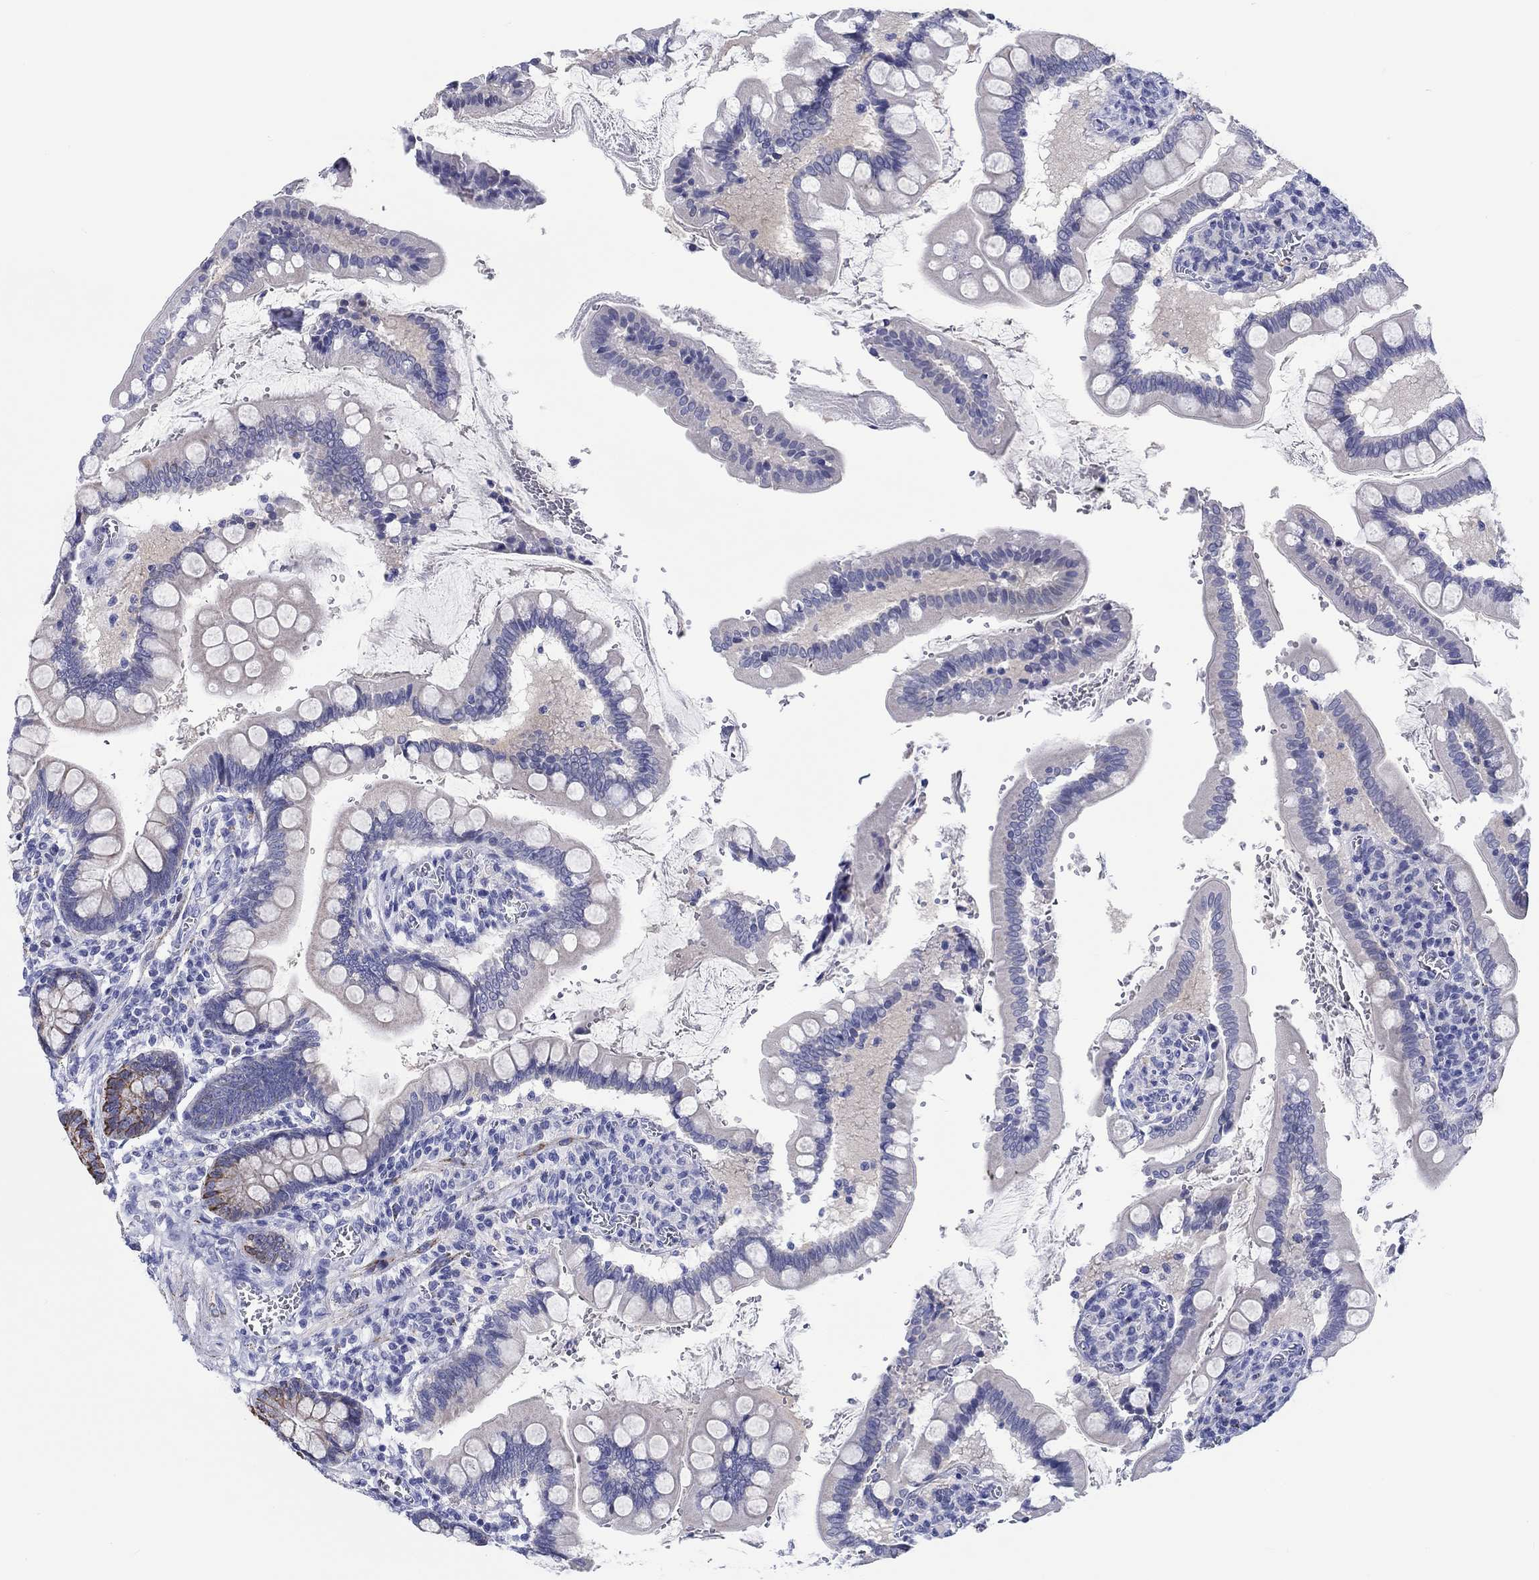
{"staining": {"intensity": "strong", "quantity": "<25%", "location": "cytoplasmic/membranous"}, "tissue": "small intestine", "cell_type": "Glandular cells", "image_type": "normal", "snomed": [{"axis": "morphology", "description": "Normal tissue, NOS"}, {"axis": "topography", "description": "Small intestine"}], "caption": "This is a histology image of immunohistochemistry staining of benign small intestine, which shows strong positivity in the cytoplasmic/membranous of glandular cells.", "gene": "H1", "patient": {"sex": "female", "age": 56}}